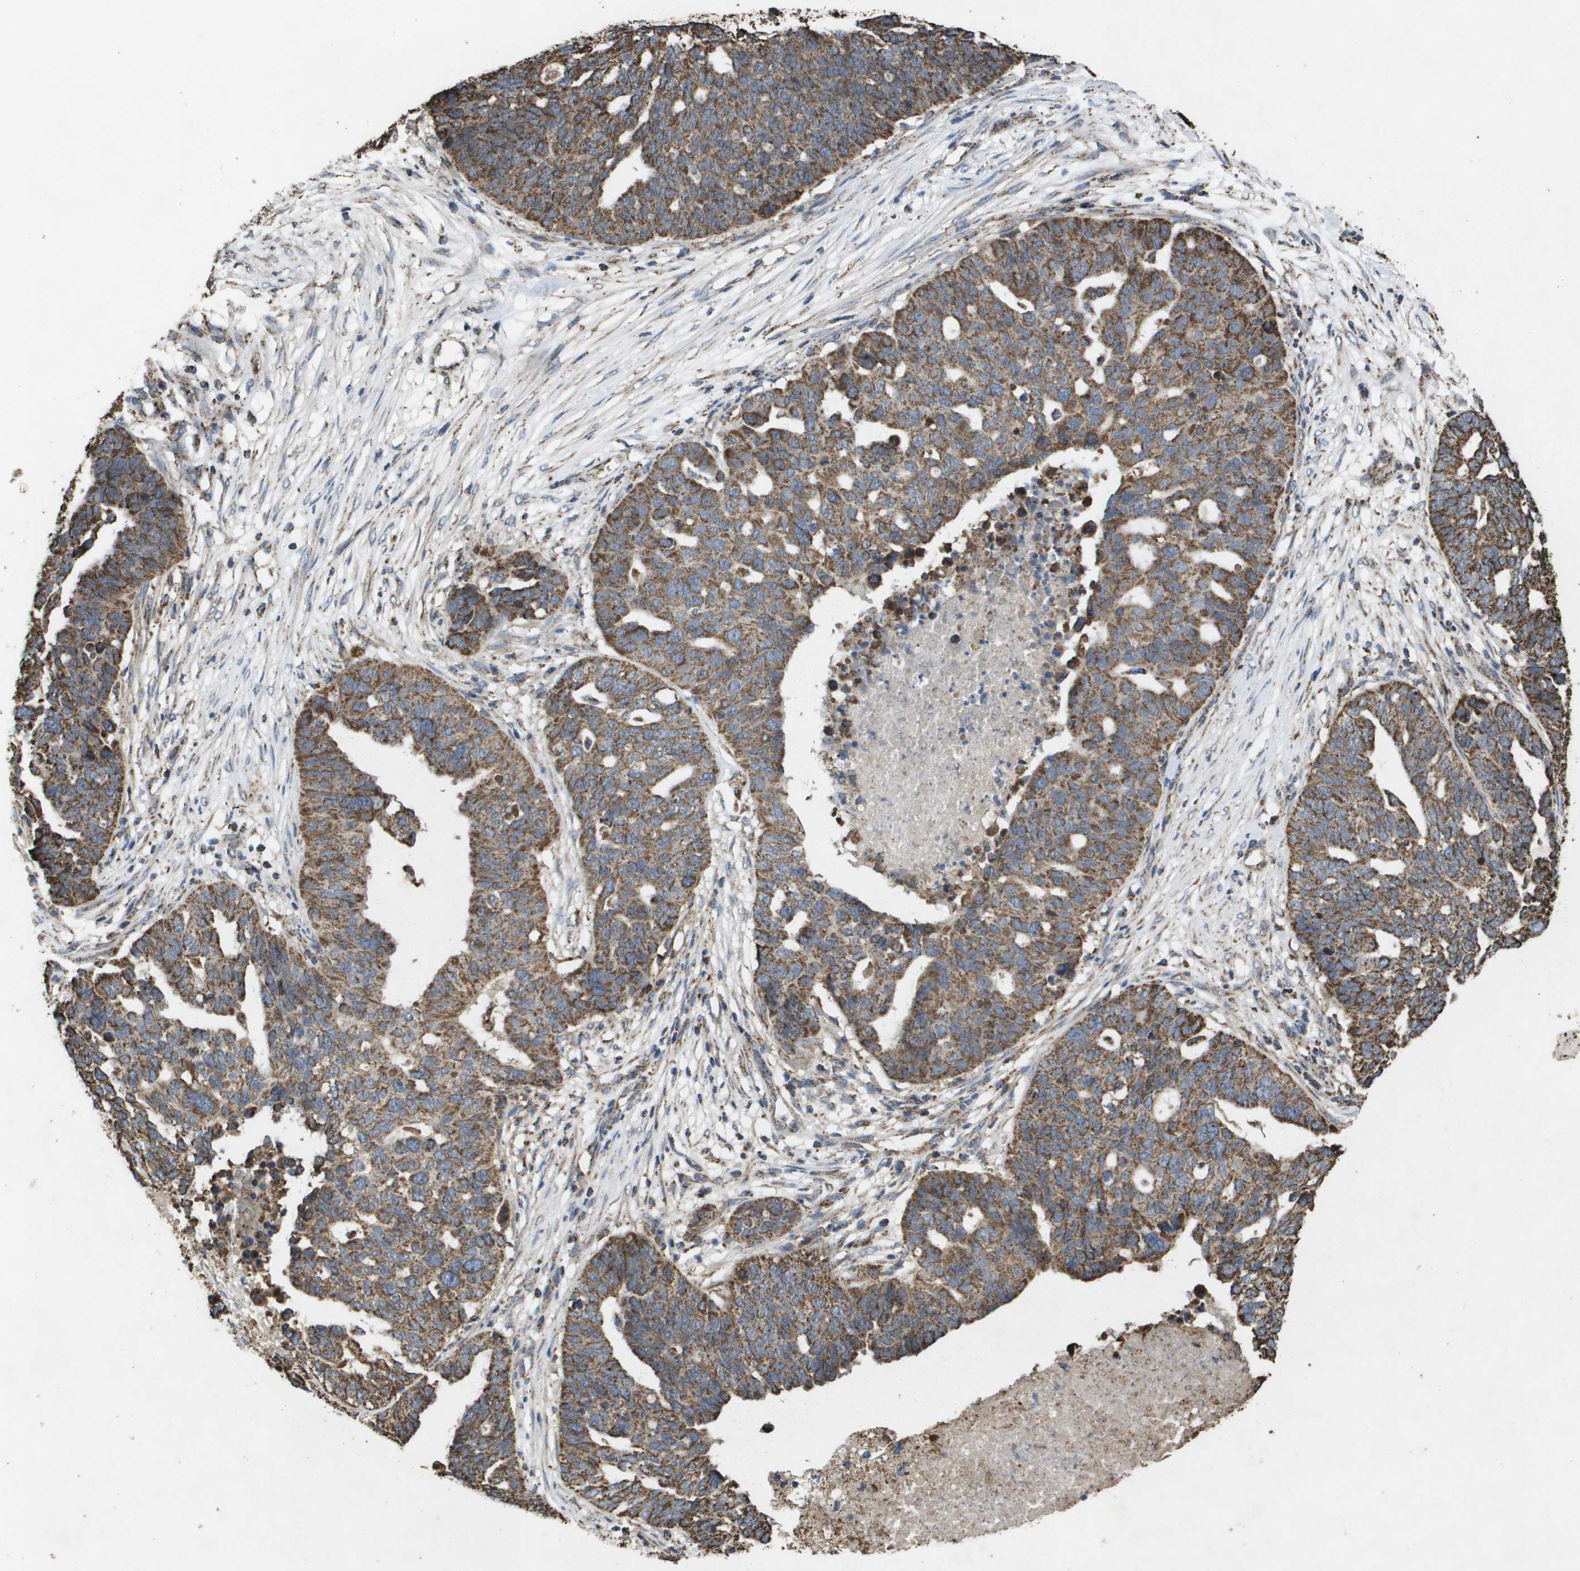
{"staining": {"intensity": "moderate", "quantity": ">75%", "location": "cytoplasmic/membranous"}, "tissue": "ovarian cancer", "cell_type": "Tumor cells", "image_type": "cancer", "snomed": [{"axis": "morphology", "description": "Cystadenocarcinoma, serous, NOS"}, {"axis": "topography", "description": "Ovary"}], "caption": "Human ovarian serous cystadenocarcinoma stained with a brown dye exhibits moderate cytoplasmic/membranous positive positivity in about >75% of tumor cells.", "gene": "HSPE1", "patient": {"sex": "female", "age": 59}}